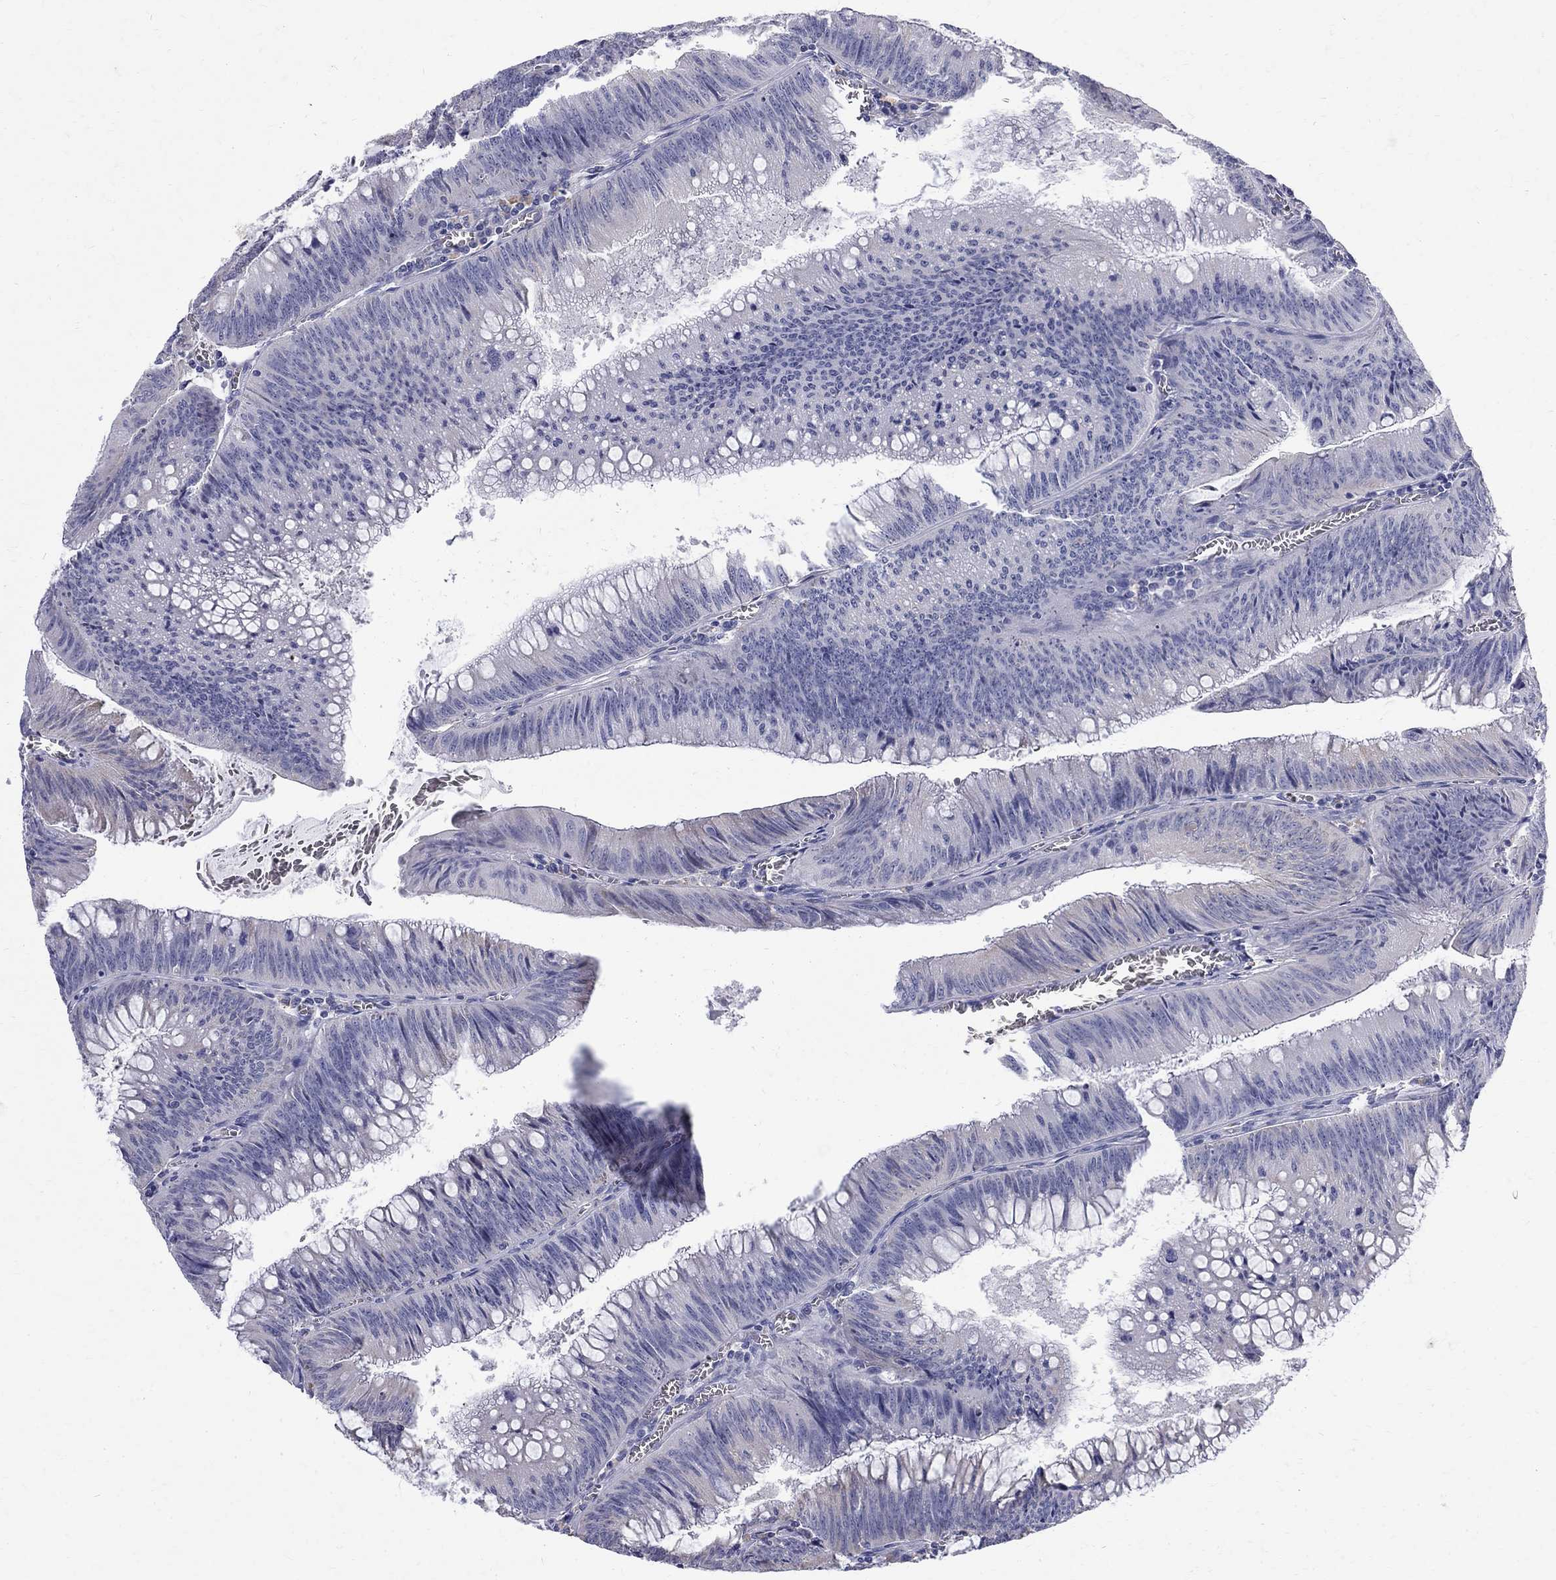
{"staining": {"intensity": "negative", "quantity": "none", "location": "none"}, "tissue": "colorectal cancer", "cell_type": "Tumor cells", "image_type": "cancer", "snomed": [{"axis": "morphology", "description": "Adenocarcinoma, NOS"}, {"axis": "topography", "description": "Rectum"}], "caption": "A micrograph of adenocarcinoma (colorectal) stained for a protein shows no brown staining in tumor cells.", "gene": "AGER", "patient": {"sex": "female", "age": 72}}